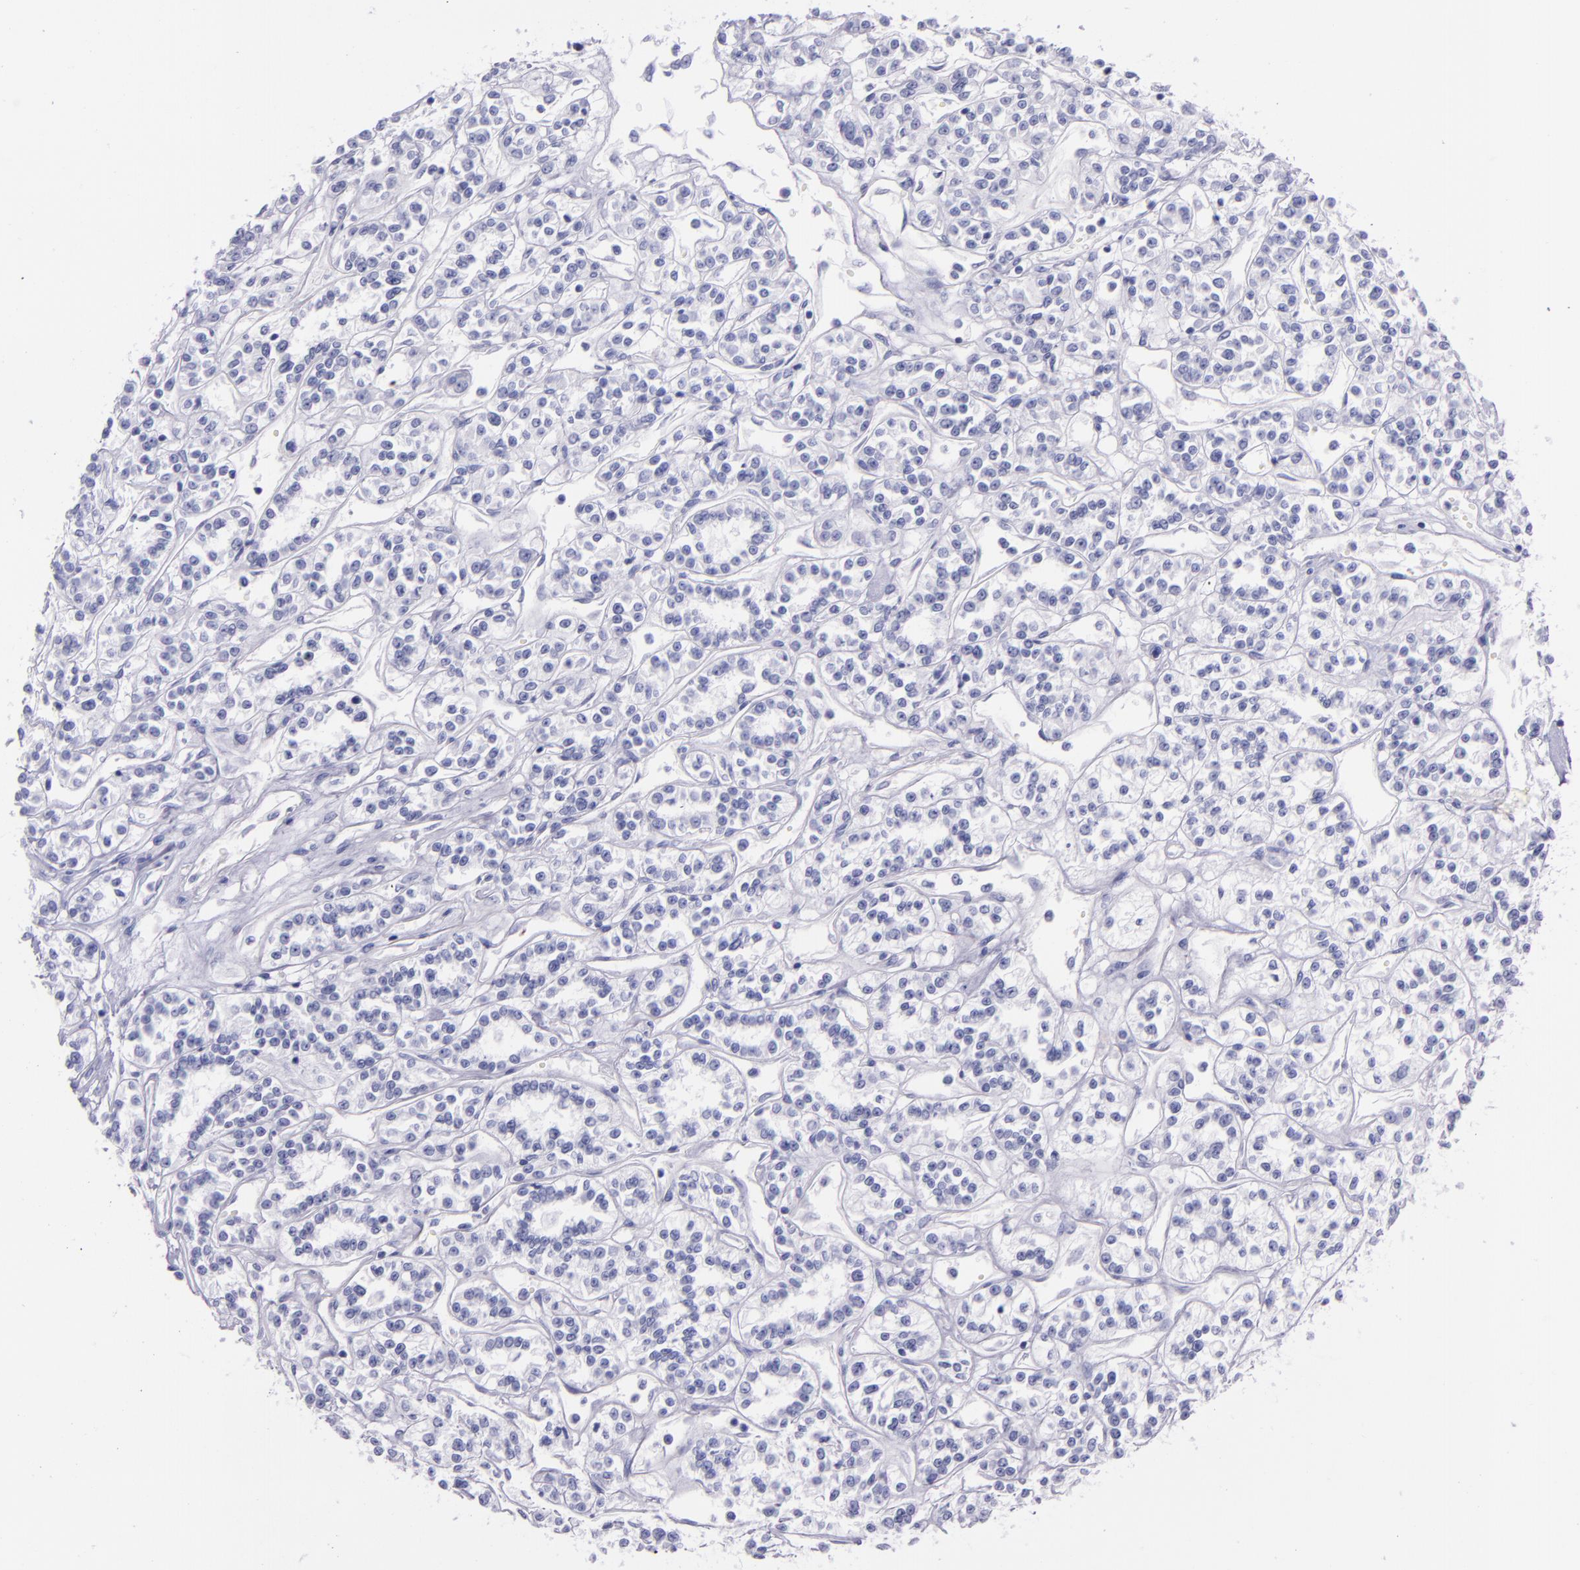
{"staining": {"intensity": "negative", "quantity": "none", "location": "none"}, "tissue": "renal cancer", "cell_type": "Tumor cells", "image_type": "cancer", "snomed": [{"axis": "morphology", "description": "Adenocarcinoma, NOS"}, {"axis": "topography", "description": "Kidney"}], "caption": "High magnification brightfield microscopy of renal cancer stained with DAB (brown) and counterstained with hematoxylin (blue): tumor cells show no significant staining. The staining was performed using DAB (3,3'-diaminobenzidine) to visualize the protein expression in brown, while the nuclei were stained in blue with hematoxylin (Magnification: 20x).", "gene": "SFTPA2", "patient": {"sex": "female", "age": 76}}